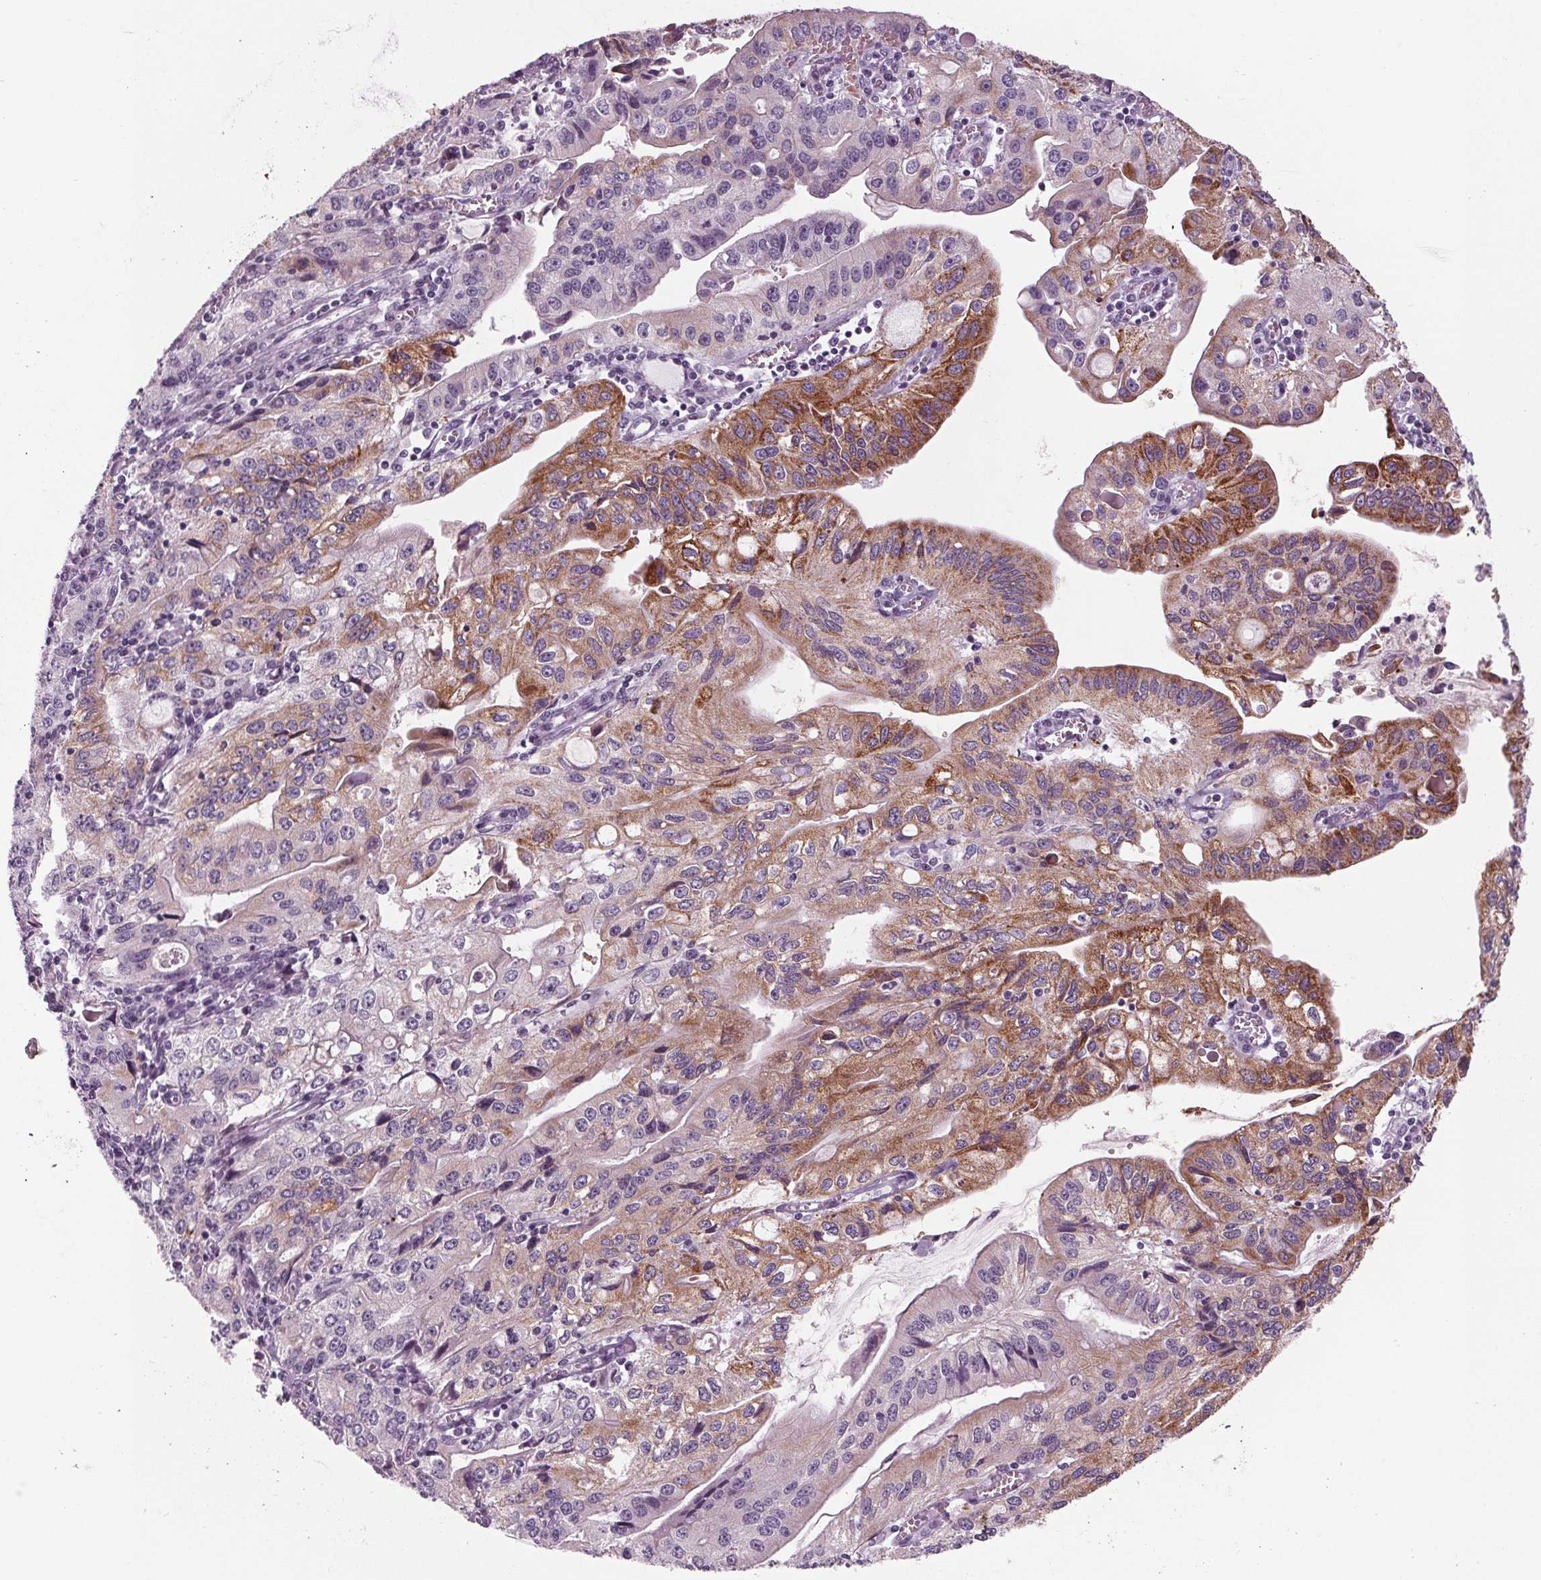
{"staining": {"intensity": "moderate", "quantity": "<25%", "location": "cytoplasmic/membranous"}, "tissue": "stomach cancer", "cell_type": "Tumor cells", "image_type": "cancer", "snomed": [{"axis": "morphology", "description": "Adenocarcinoma, NOS"}, {"axis": "topography", "description": "Stomach, lower"}], "caption": "Immunohistochemistry (IHC) (DAB) staining of stomach cancer reveals moderate cytoplasmic/membranous protein expression in approximately <25% of tumor cells.", "gene": "CYP3A43", "patient": {"sex": "female", "age": 72}}